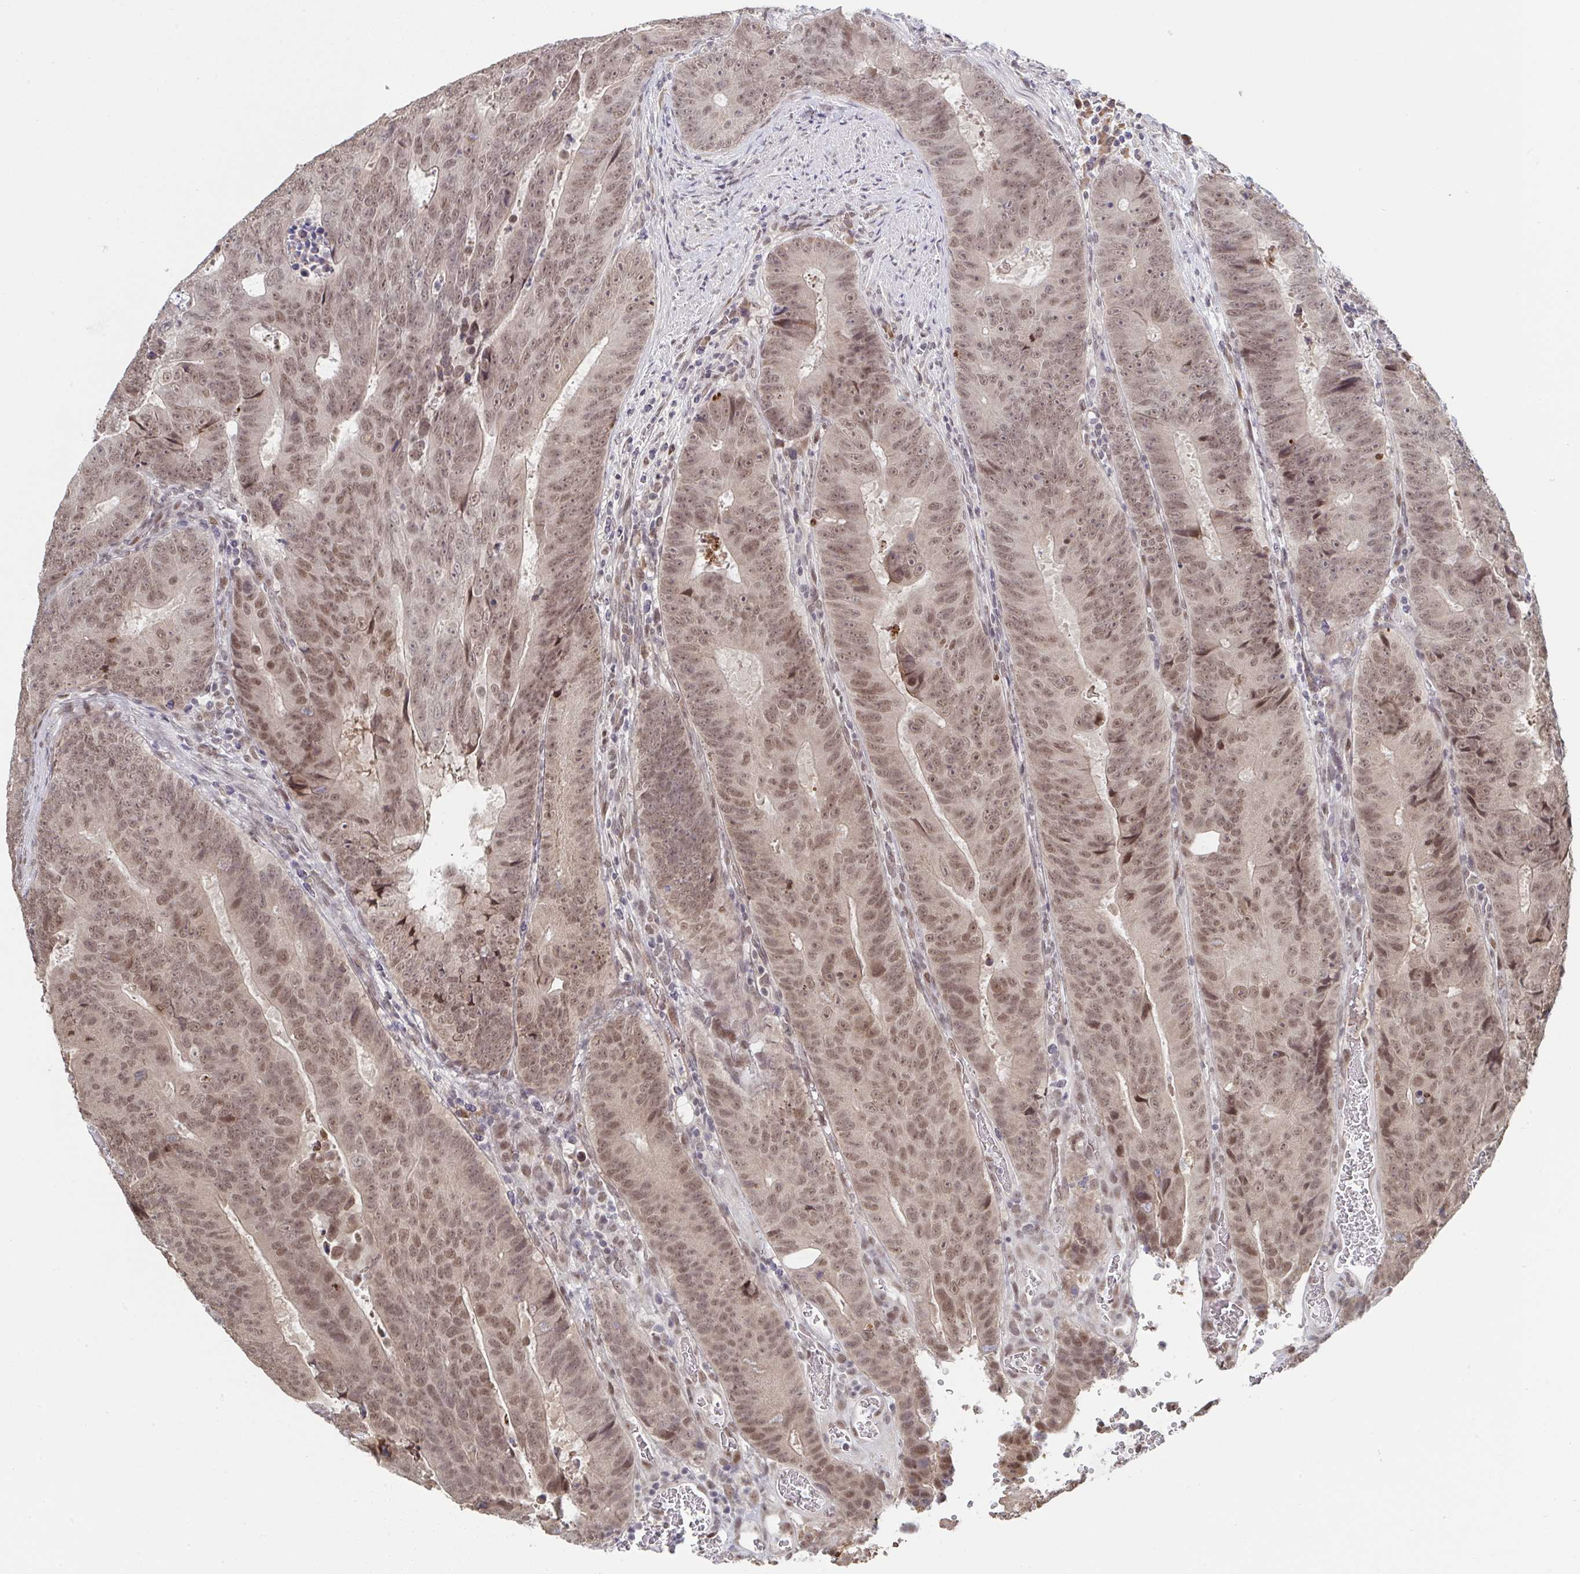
{"staining": {"intensity": "moderate", "quantity": ">75%", "location": "nuclear"}, "tissue": "colorectal cancer", "cell_type": "Tumor cells", "image_type": "cancer", "snomed": [{"axis": "morphology", "description": "Adenocarcinoma, NOS"}, {"axis": "topography", "description": "Colon"}], "caption": "Colorectal cancer (adenocarcinoma) stained with immunohistochemistry (IHC) exhibits moderate nuclear positivity in about >75% of tumor cells.", "gene": "JMJD1C", "patient": {"sex": "female", "age": 48}}